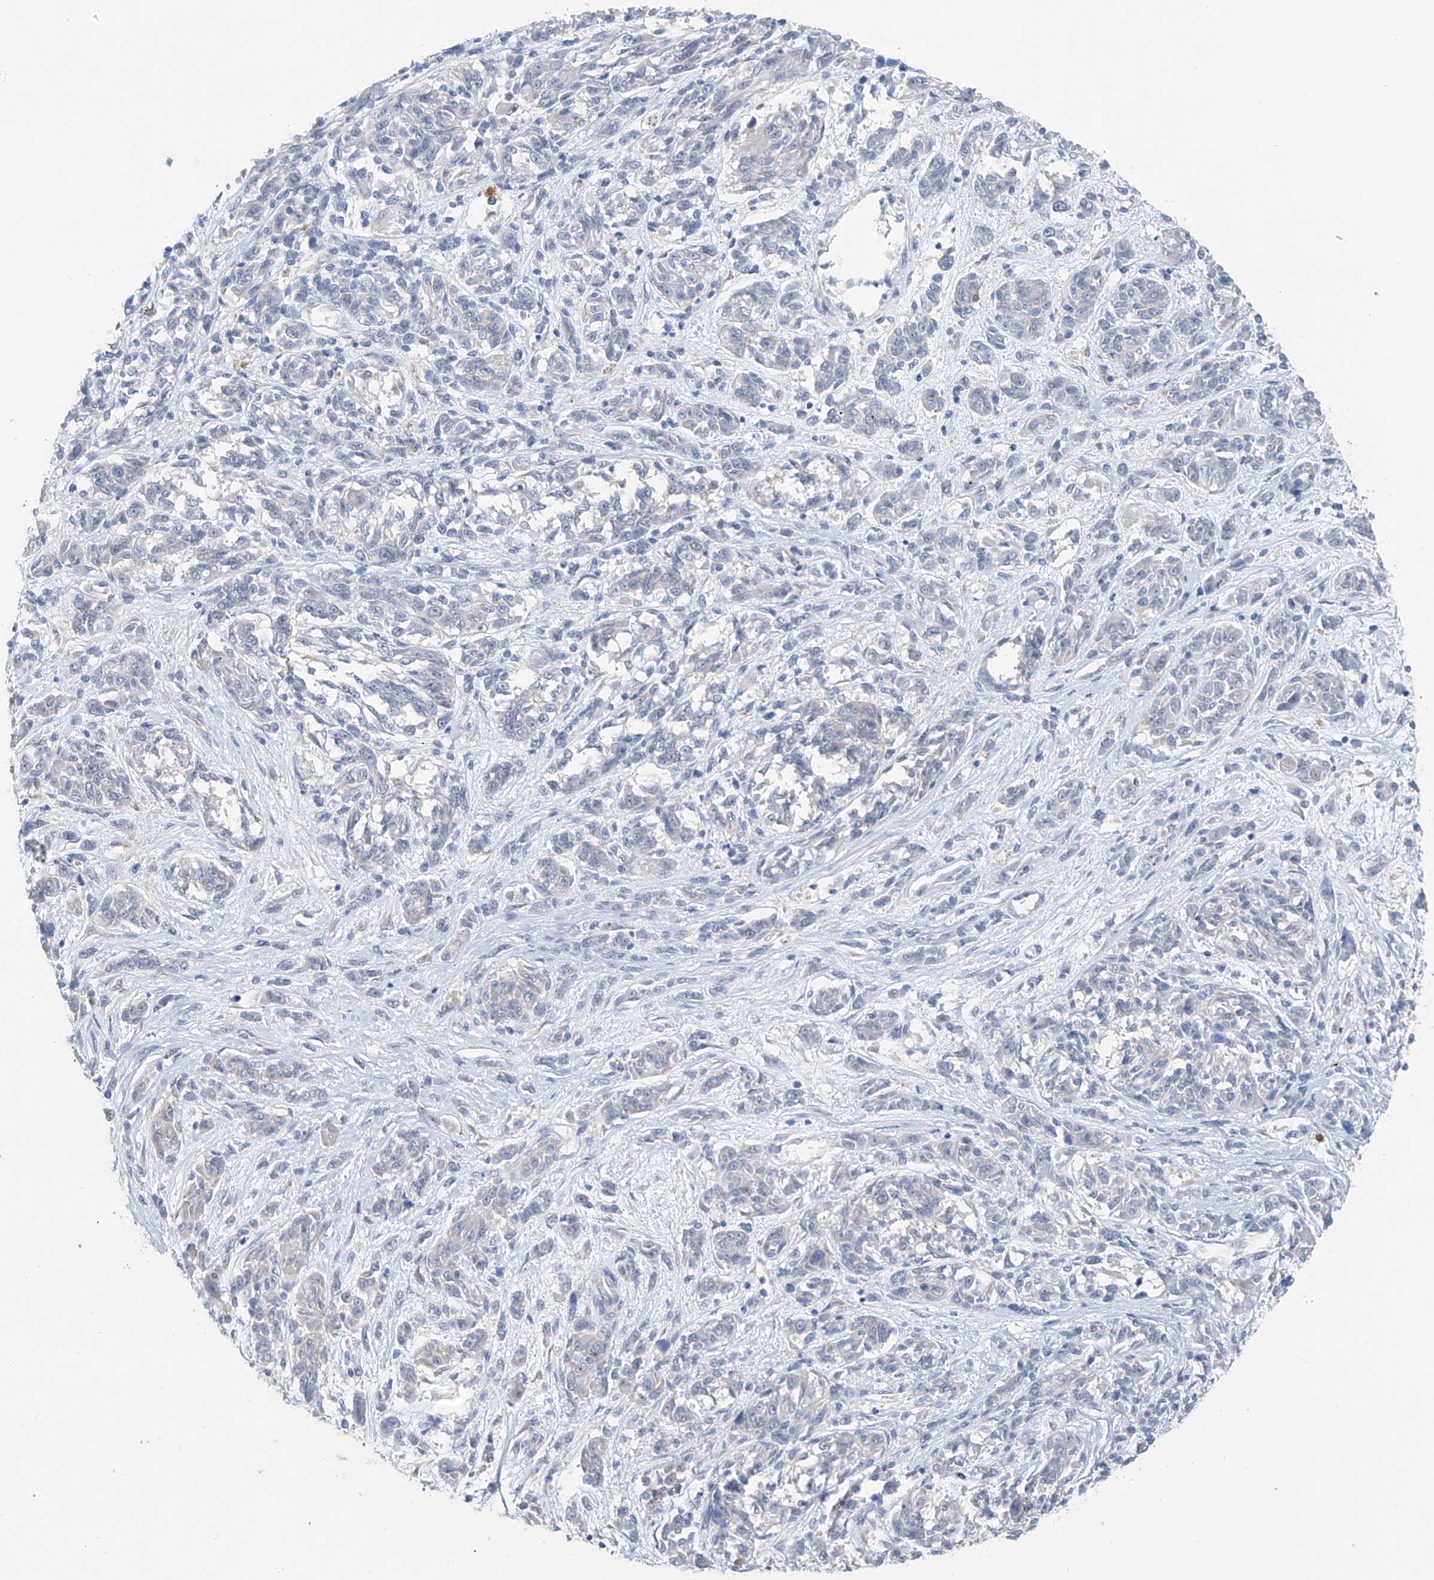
{"staining": {"intensity": "negative", "quantity": "none", "location": "none"}, "tissue": "melanoma", "cell_type": "Tumor cells", "image_type": "cancer", "snomed": [{"axis": "morphology", "description": "Malignant melanoma, NOS"}, {"axis": "topography", "description": "Skin"}], "caption": "This micrograph is of melanoma stained with immunohistochemistry (IHC) to label a protein in brown with the nuclei are counter-stained blue. There is no expression in tumor cells.", "gene": "CYP4V2", "patient": {"sex": "male", "age": 53}}